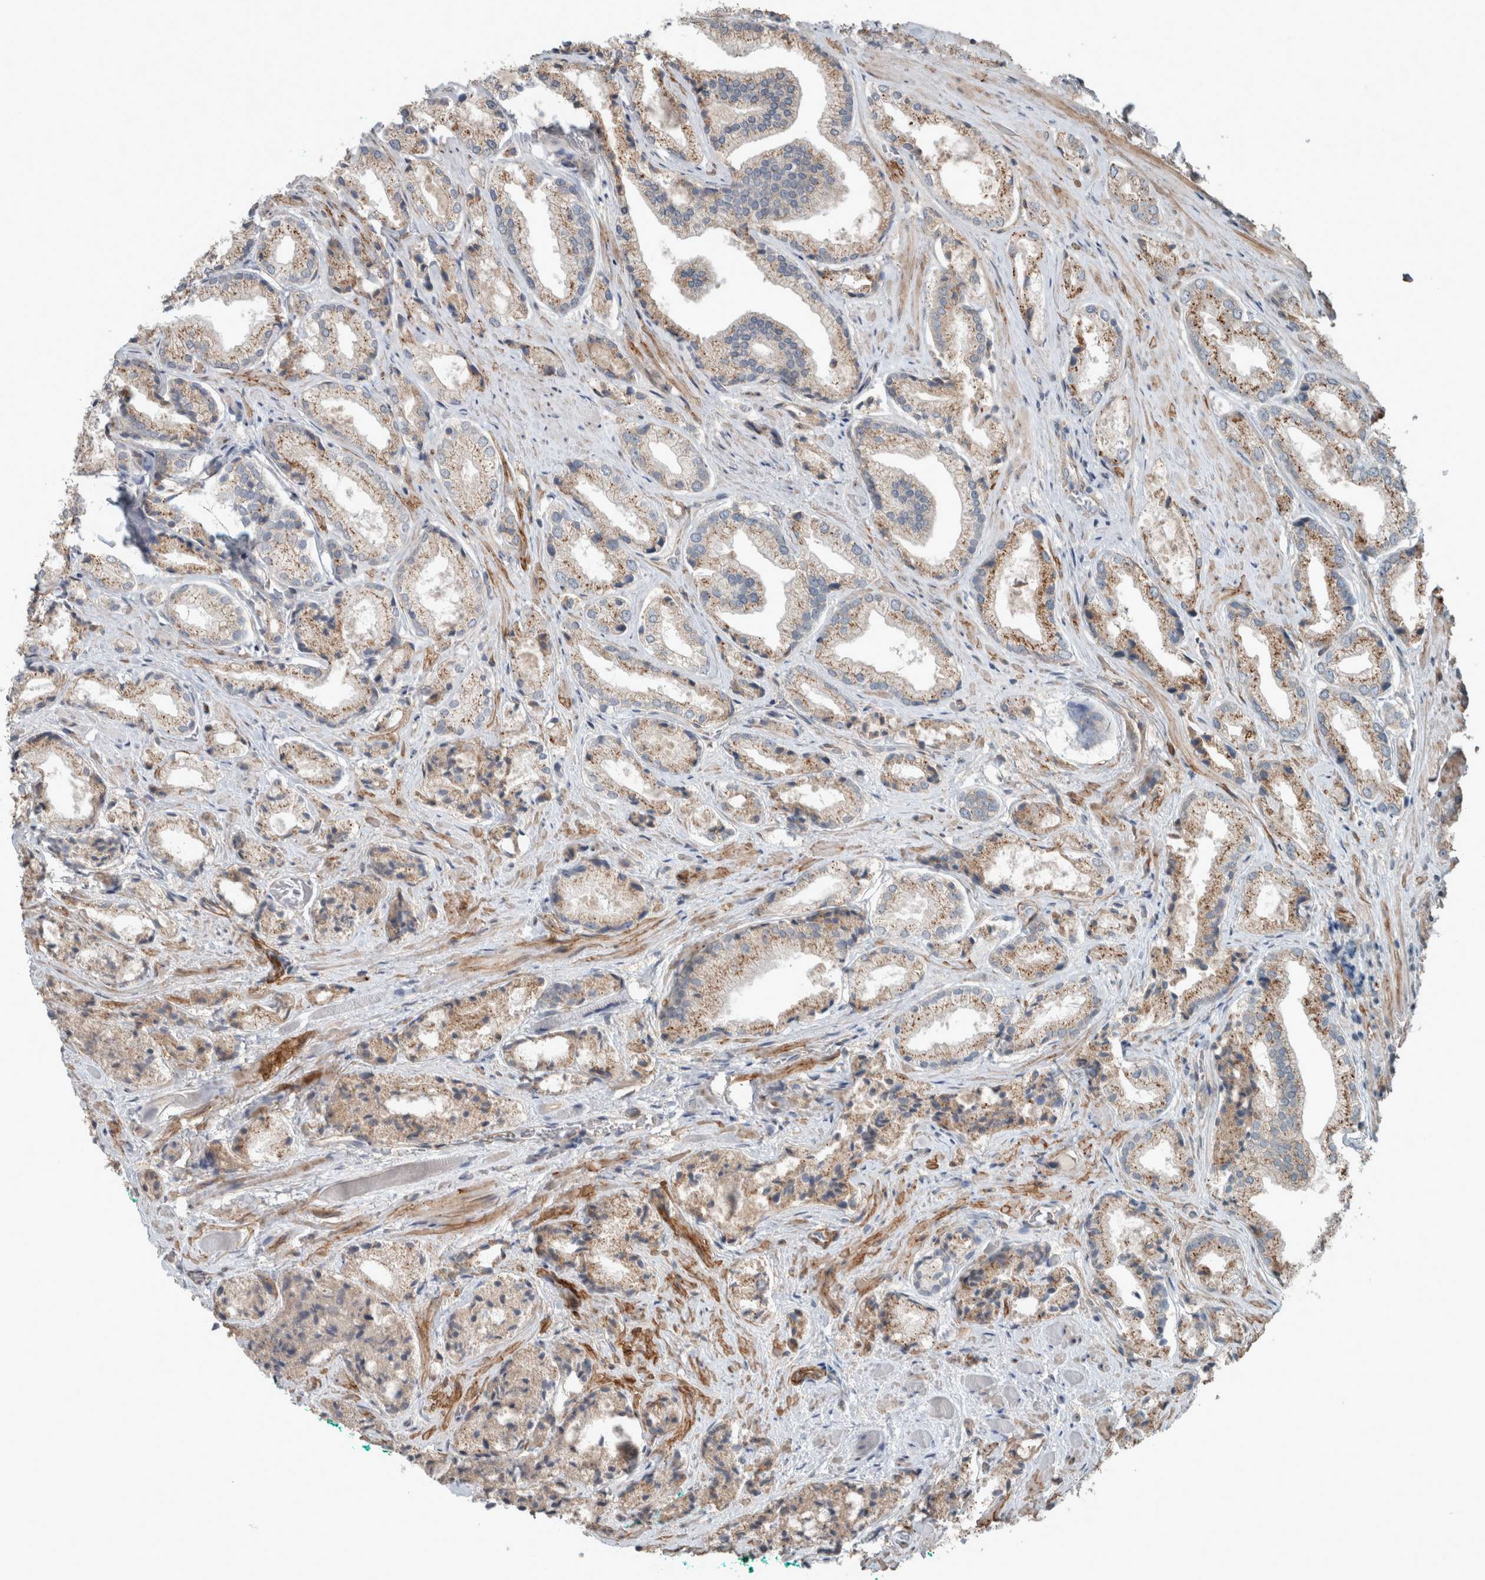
{"staining": {"intensity": "moderate", "quantity": ">75%", "location": "cytoplasmic/membranous"}, "tissue": "prostate cancer", "cell_type": "Tumor cells", "image_type": "cancer", "snomed": [{"axis": "morphology", "description": "Adenocarcinoma, Low grade"}, {"axis": "topography", "description": "Prostate"}], "caption": "Immunohistochemistry (IHC) of human prostate low-grade adenocarcinoma exhibits medium levels of moderate cytoplasmic/membranous staining in approximately >75% of tumor cells. The staining is performed using DAB (3,3'-diaminobenzidine) brown chromogen to label protein expression. The nuclei are counter-stained blue using hematoxylin.", "gene": "JADE2", "patient": {"sex": "male", "age": 62}}